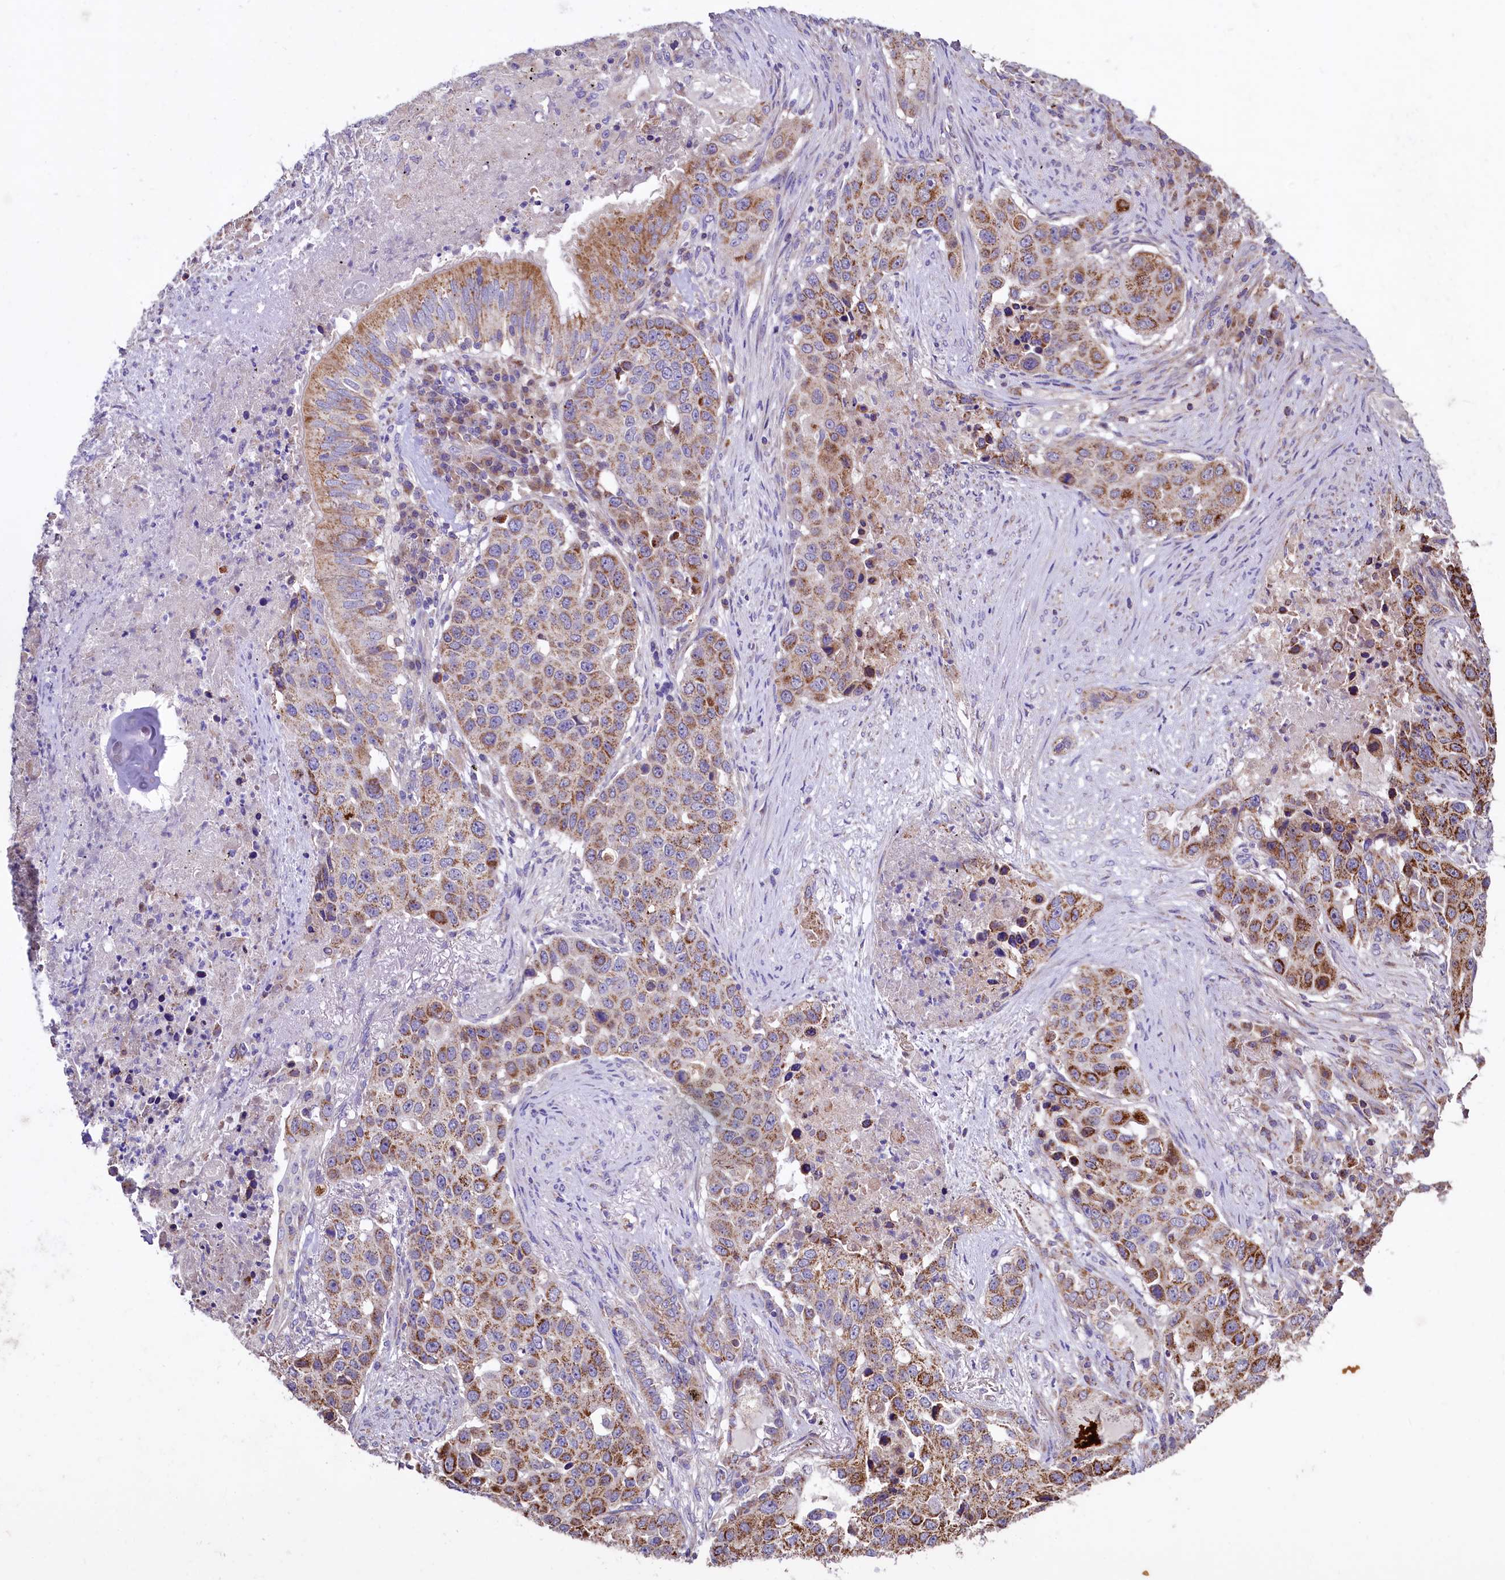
{"staining": {"intensity": "moderate", "quantity": "25%-75%", "location": "cytoplasmic/membranous"}, "tissue": "lung cancer", "cell_type": "Tumor cells", "image_type": "cancer", "snomed": [{"axis": "morphology", "description": "Squamous cell carcinoma, NOS"}, {"axis": "topography", "description": "Lung"}], "caption": "Lung cancer was stained to show a protein in brown. There is medium levels of moderate cytoplasmic/membranous staining in about 25%-75% of tumor cells.", "gene": "STARD5", "patient": {"sex": "female", "age": 63}}